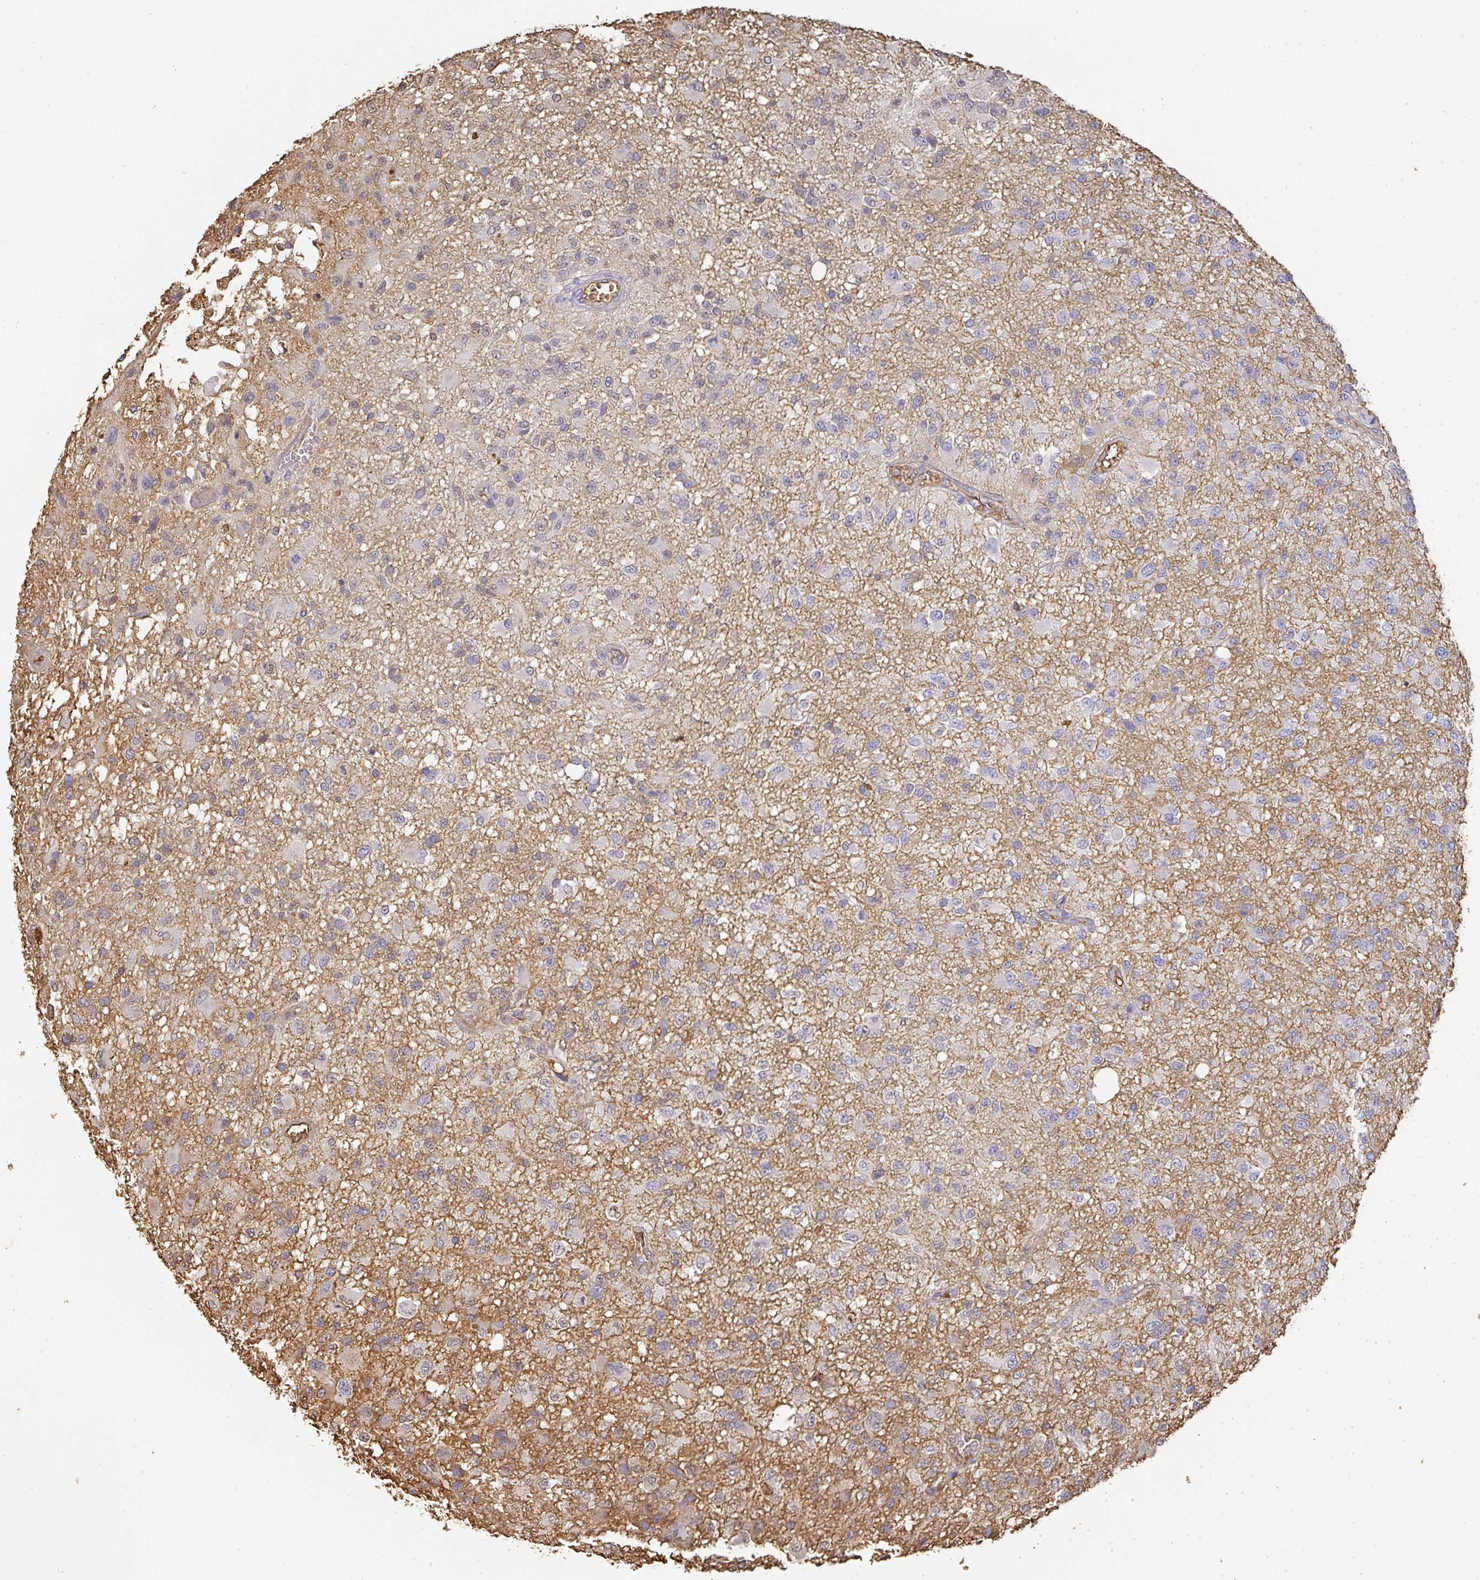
{"staining": {"intensity": "negative", "quantity": "none", "location": "none"}, "tissue": "glioma", "cell_type": "Tumor cells", "image_type": "cancer", "snomed": [{"axis": "morphology", "description": "Glioma, malignant, High grade"}, {"axis": "topography", "description": "Brain"}], "caption": "Micrograph shows no protein staining in tumor cells of glioma tissue.", "gene": "ALB", "patient": {"sex": "female", "age": 74}}